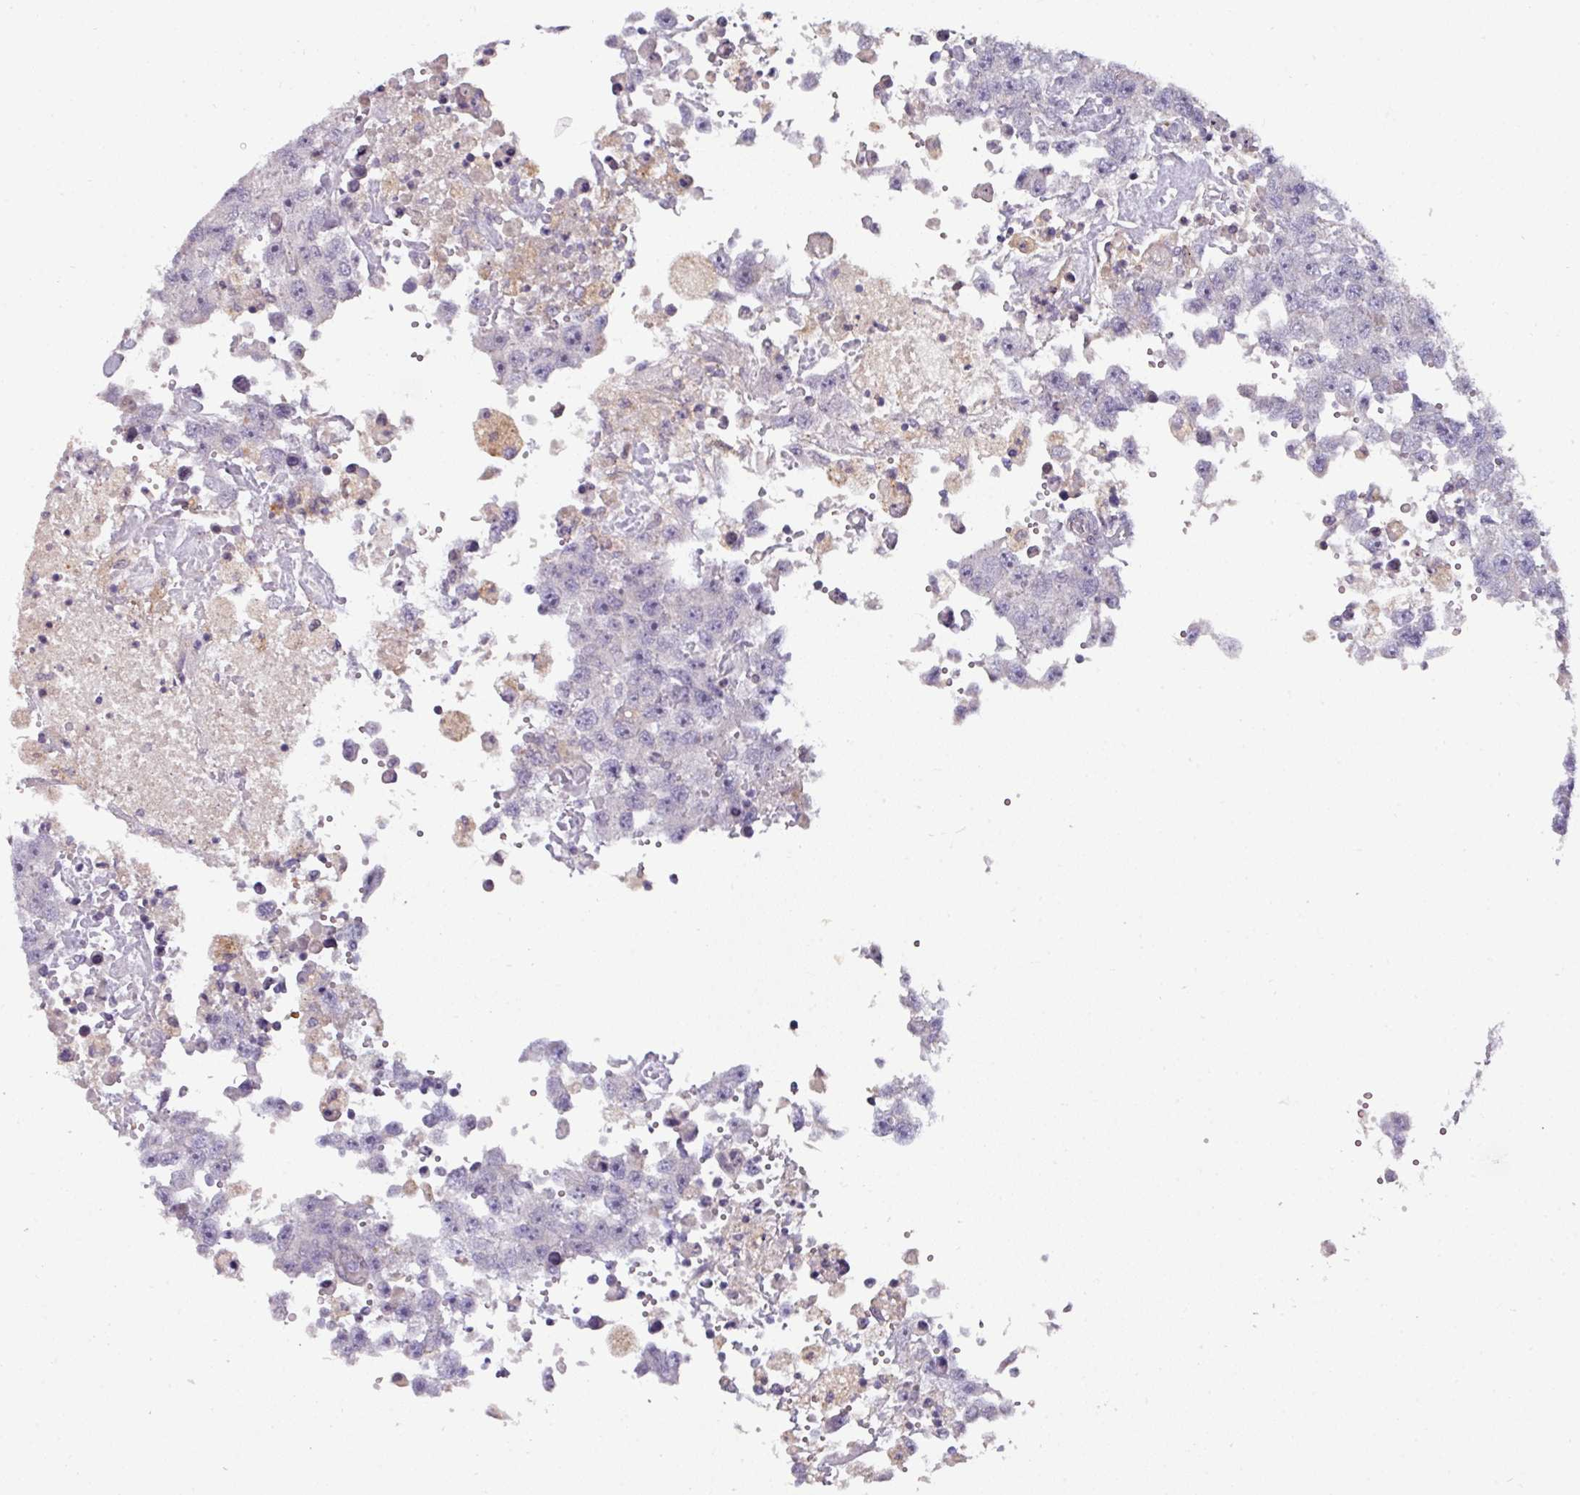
{"staining": {"intensity": "negative", "quantity": "none", "location": "none"}, "tissue": "testis cancer", "cell_type": "Tumor cells", "image_type": "cancer", "snomed": [{"axis": "morphology", "description": "Carcinoma, Embryonal, NOS"}, {"axis": "topography", "description": "Testis"}], "caption": "The micrograph demonstrates no significant staining in tumor cells of embryonal carcinoma (testis).", "gene": "SWSAP1", "patient": {"sex": "male", "age": 83}}